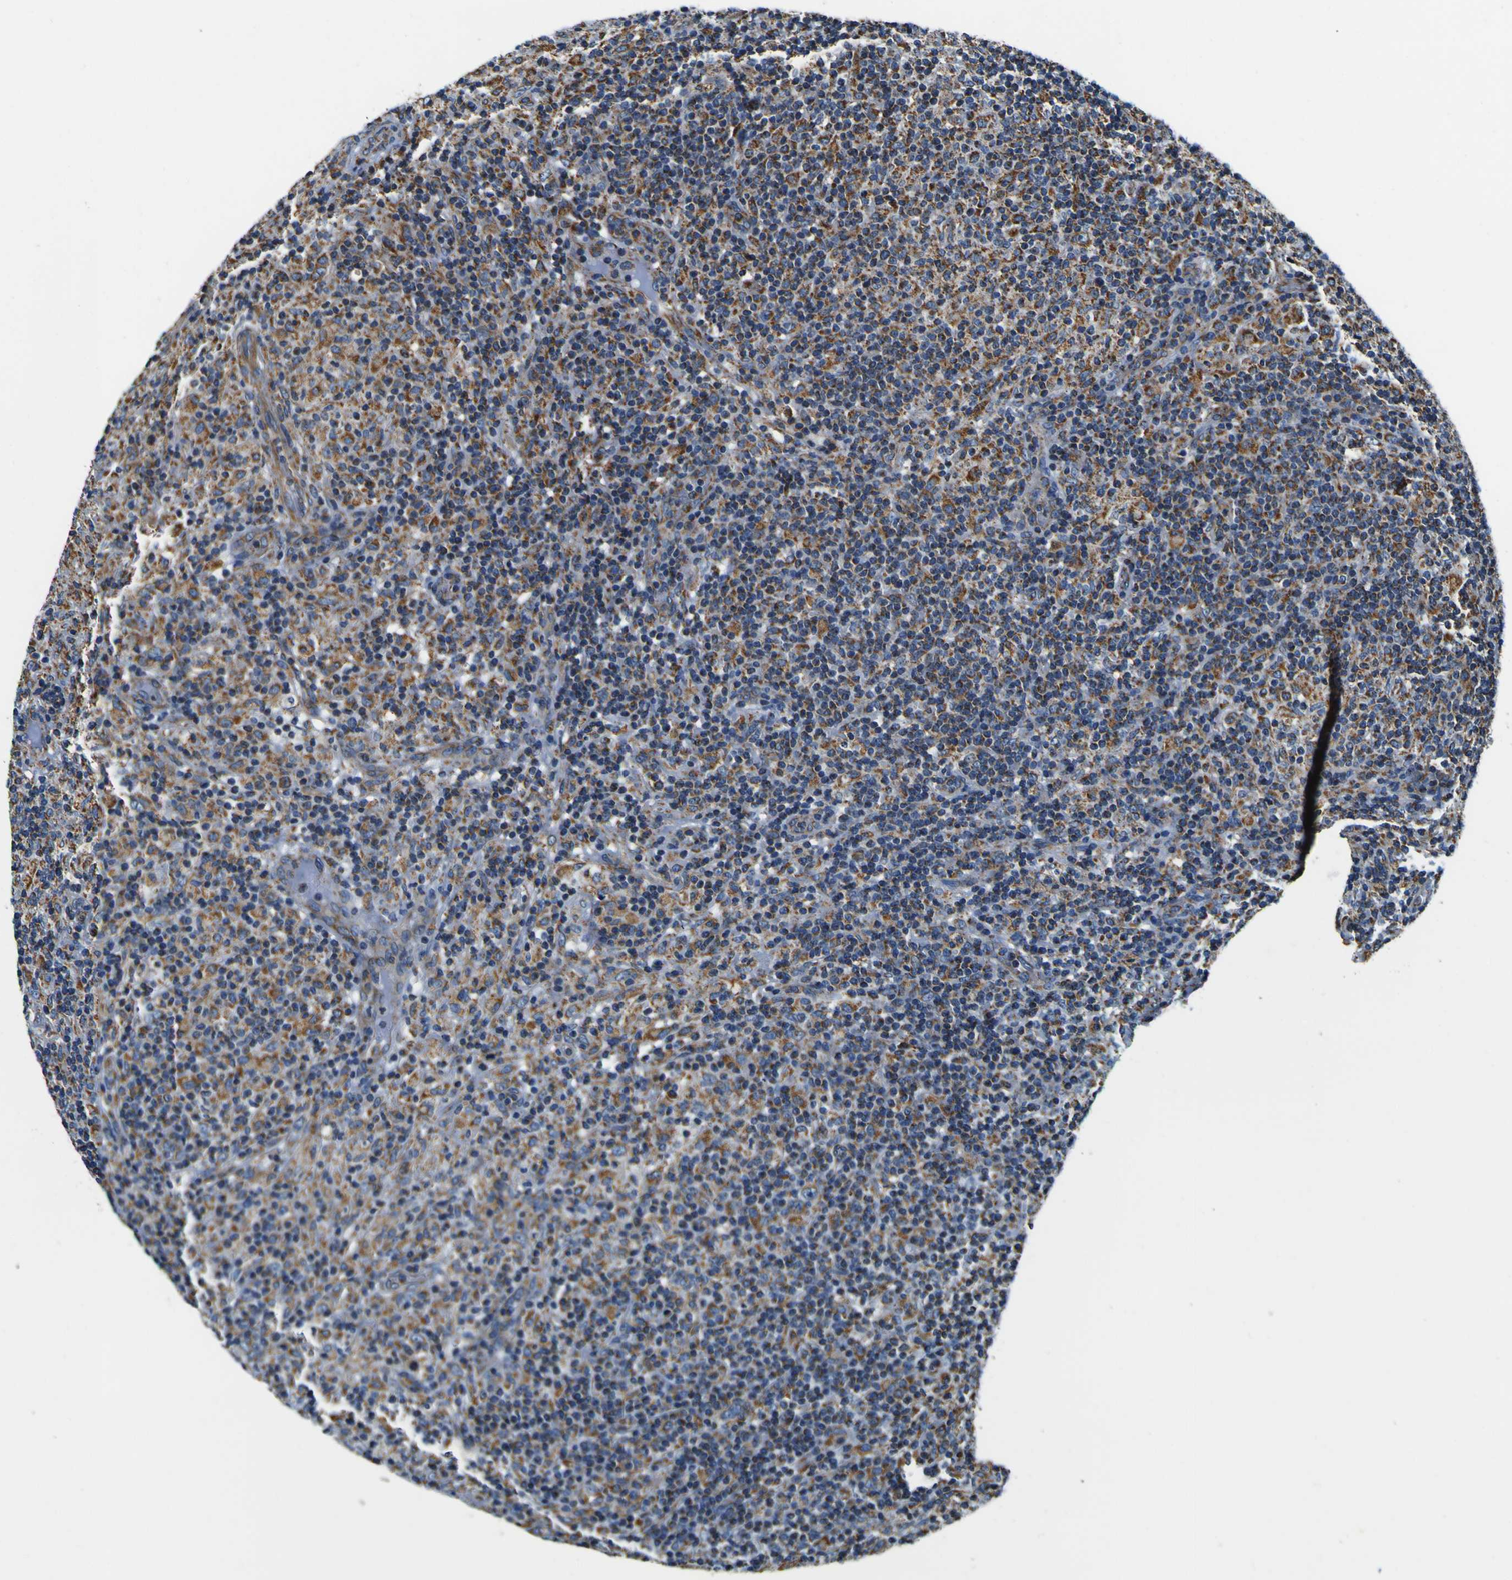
{"staining": {"intensity": "strong", "quantity": ">75%", "location": "cytoplasmic/membranous"}, "tissue": "lymphoma", "cell_type": "Tumor cells", "image_type": "cancer", "snomed": [{"axis": "morphology", "description": "Hodgkin's disease, NOS"}, {"axis": "topography", "description": "Lymph node"}], "caption": "Brown immunohistochemical staining in human Hodgkin's disease demonstrates strong cytoplasmic/membranous expression in approximately >75% of tumor cells.", "gene": "PTRH2", "patient": {"sex": "male", "age": 70}}